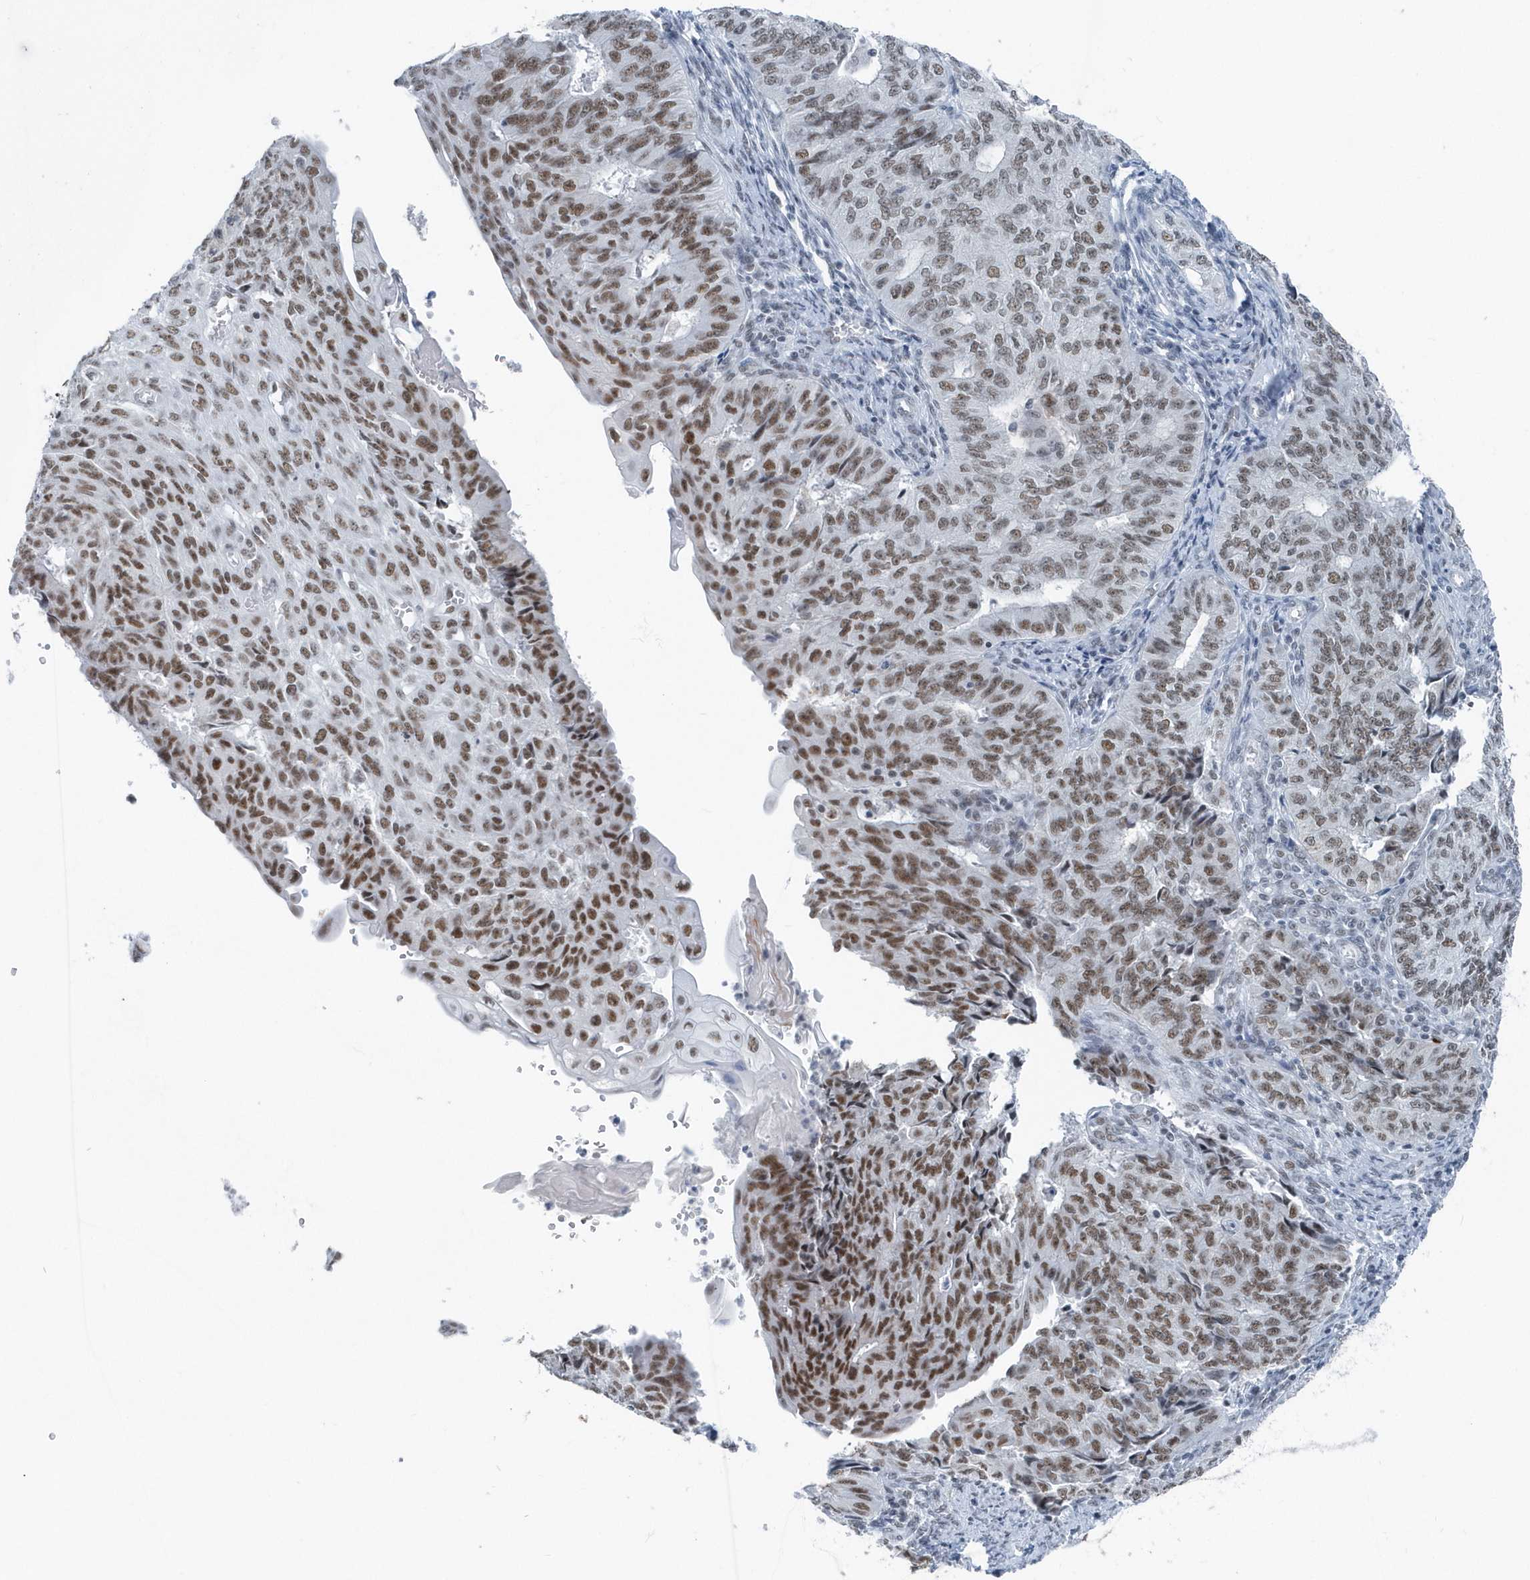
{"staining": {"intensity": "moderate", "quantity": ">75%", "location": "nuclear"}, "tissue": "endometrial cancer", "cell_type": "Tumor cells", "image_type": "cancer", "snomed": [{"axis": "morphology", "description": "Adenocarcinoma, NOS"}, {"axis": "topography", "description": "Endometrium"}], "caption": "Endometrial adenocarcinoma stained with a brown dye exhibits moderate nuclear positive positivity in approximately >75% of tumor cells.", "gene": "FIP1L1", "patient": {"sex": "female", "age": 32}}